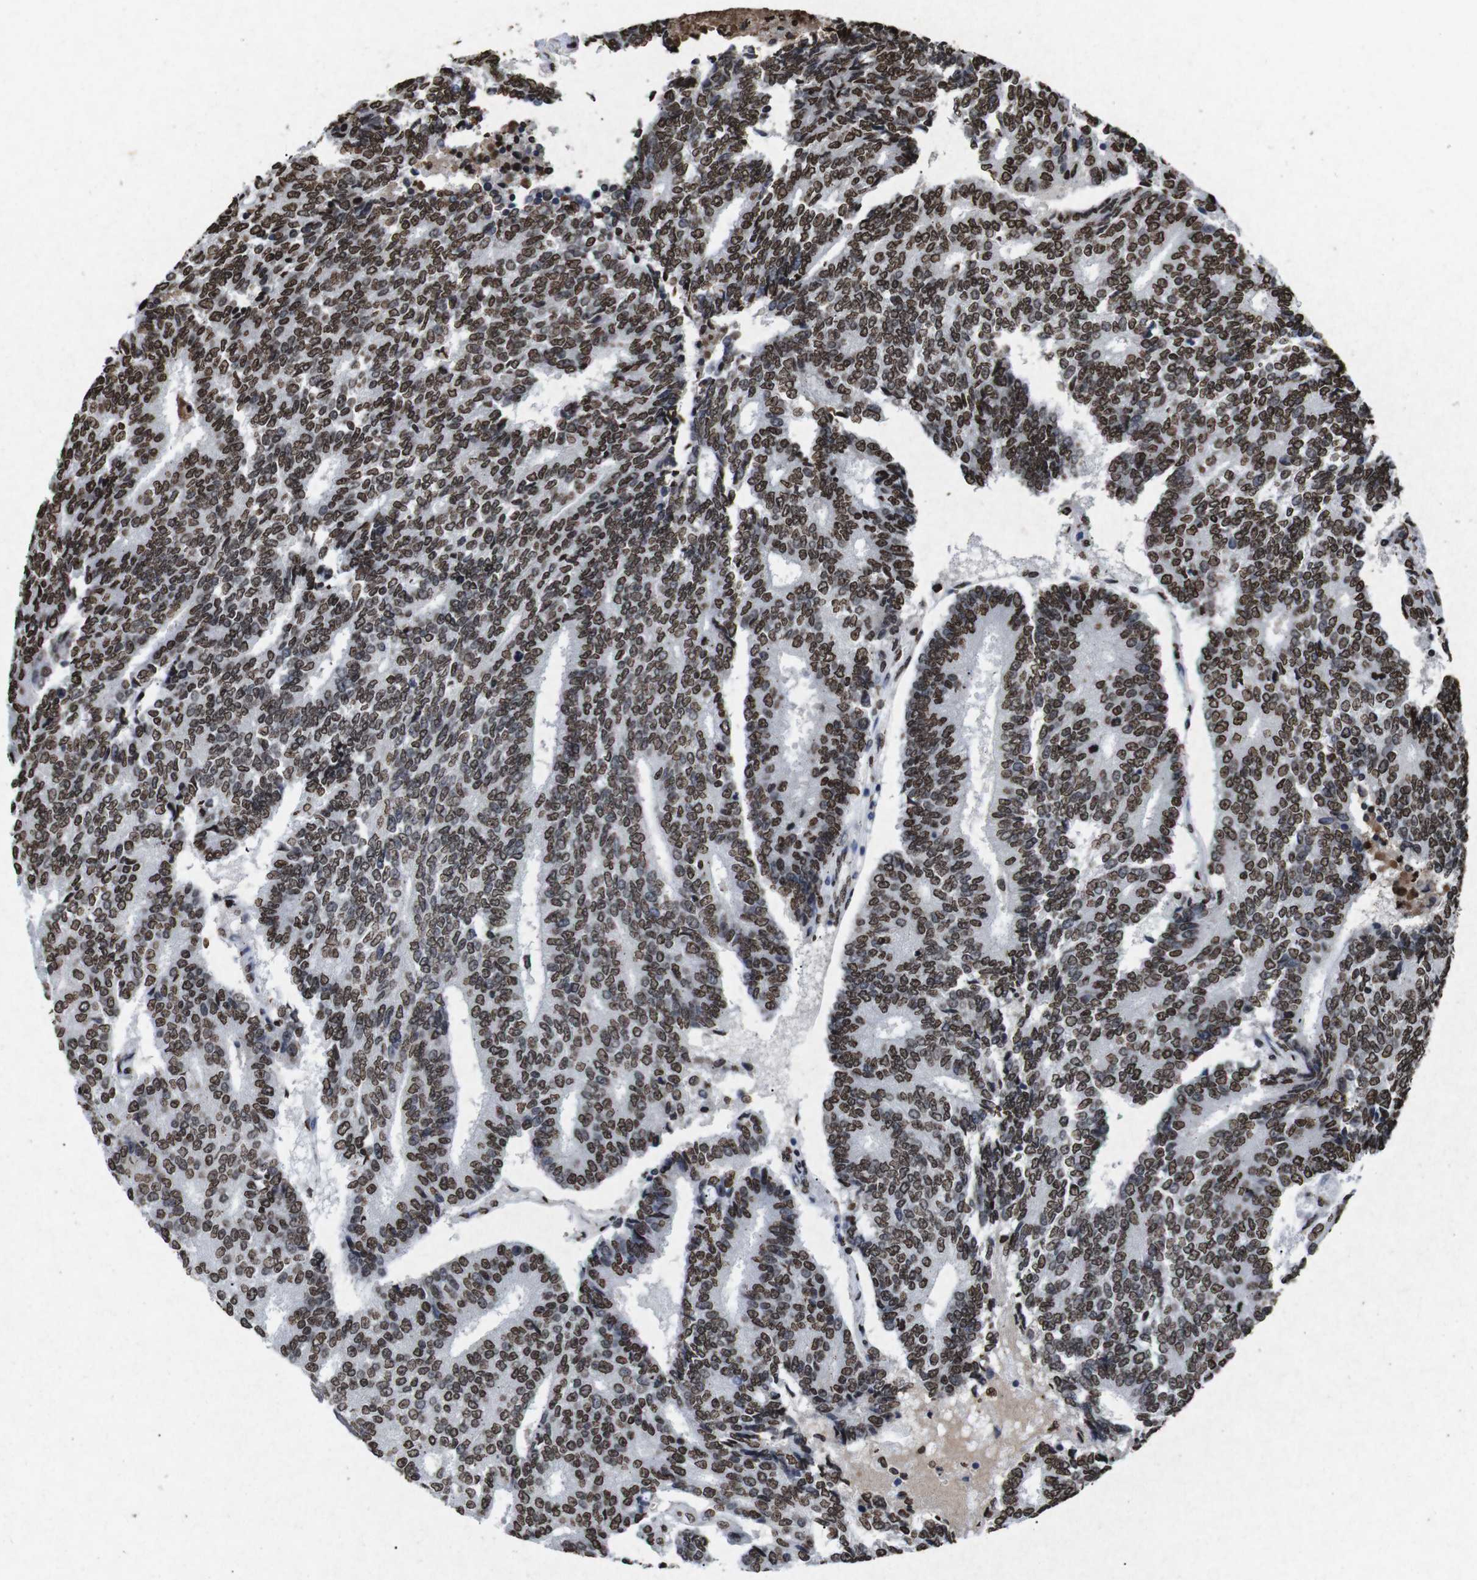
{"staining": {"intensity": "strong", "quantity": ">75%", "location": "nuclear"}, "tissue": "prostate cancer", "cell_type": "Tumor cells", "image_type": "cancer", "snomed": [{"axis": "morphology", "description": "Normal tissue, NOS"}, {"axis": "morphology", "description": "Adenocarcinoma, High grade"}, {"axis": "topography", "description": "Prostate"}, {"axis": "topography", "description": "Seminal veicle"}], "caption": "Brown immunohistochemical staining in human prostate cancer shows strong nuclear staining in about >75% of tumor cells.", "gene": "MDM2", "patient": {"sex": "male", "age": 55}}